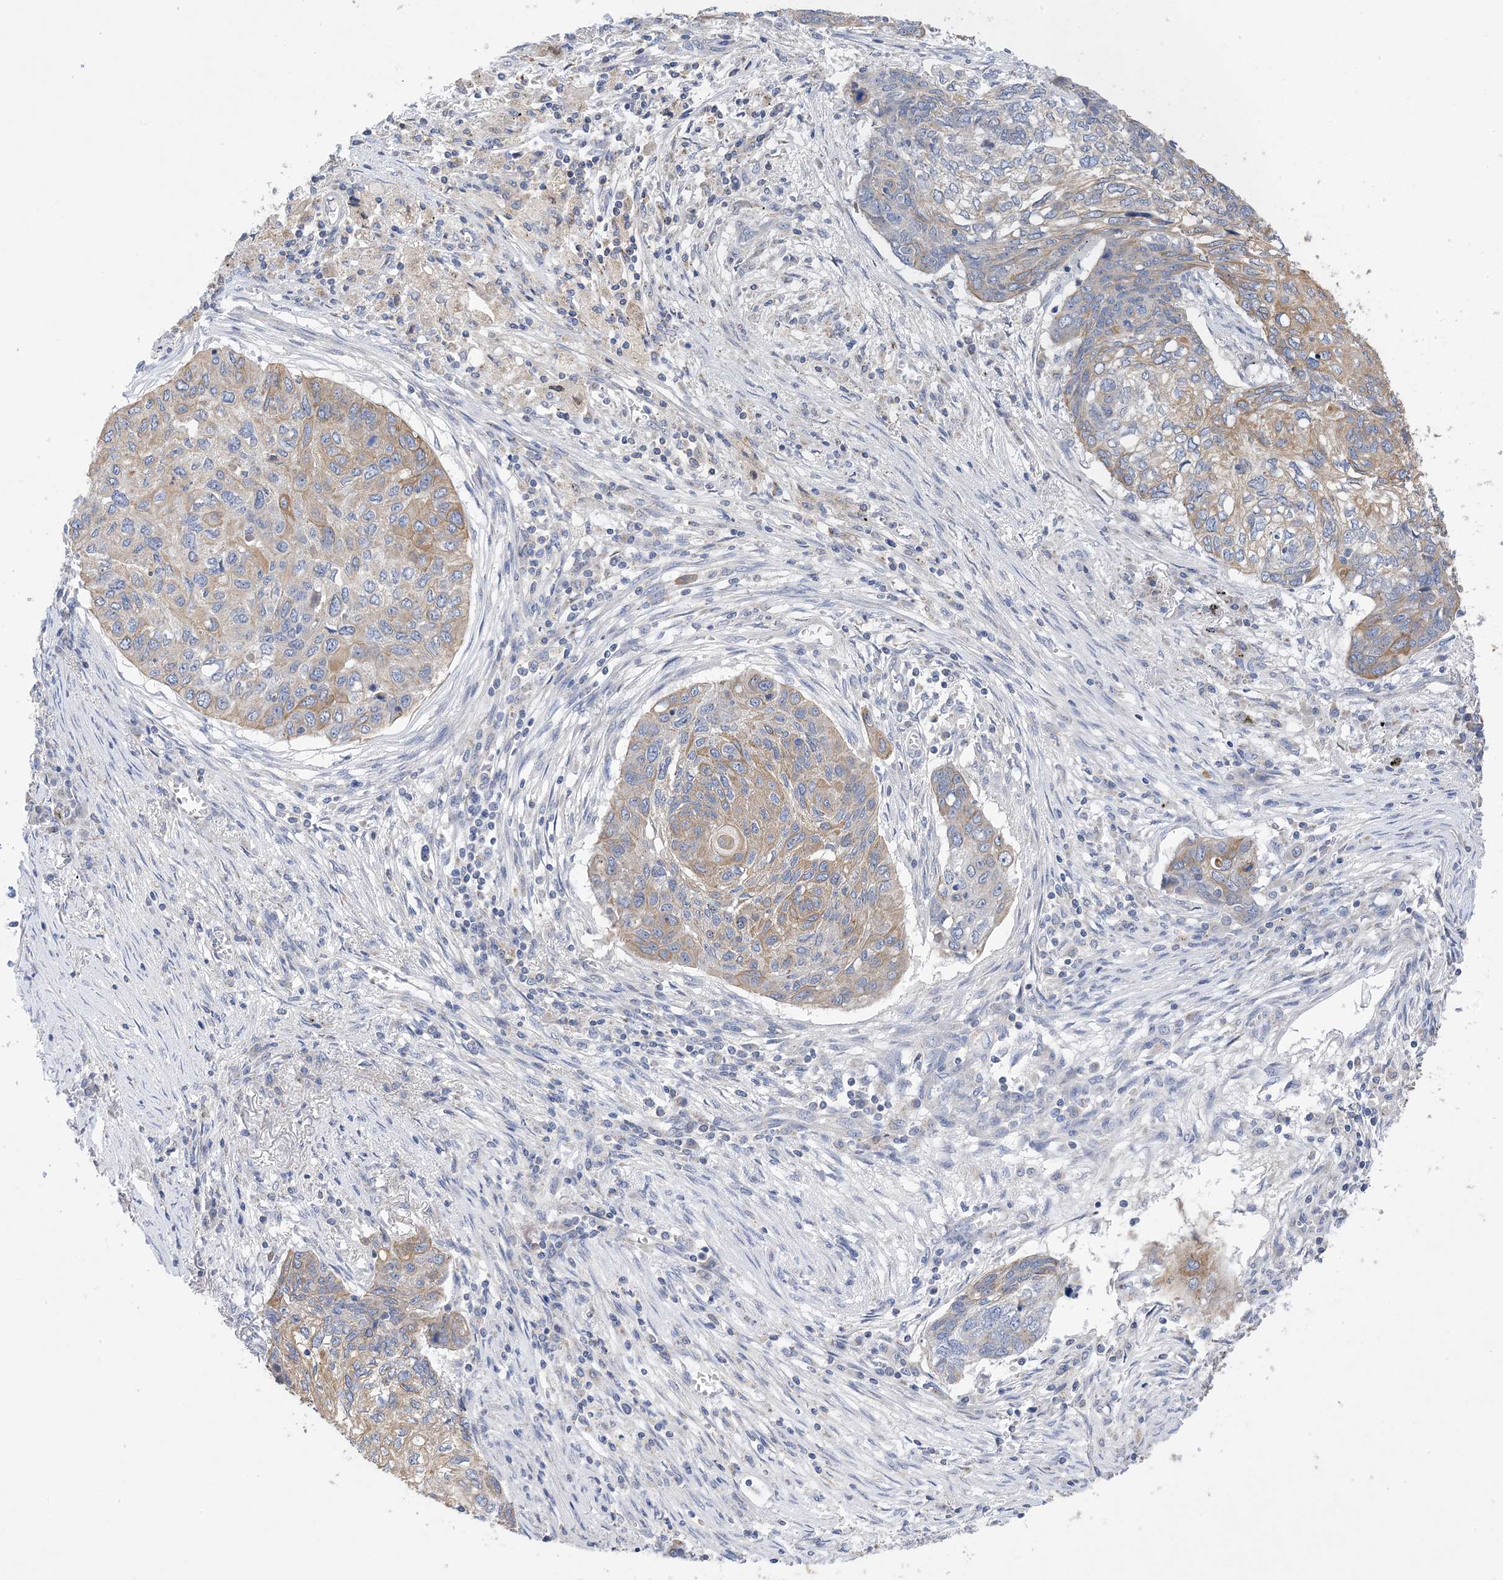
{"staining": {"intensity": "moderate", "quantity": "25%-75%", "location": "cytoplasmic/membranous"}, "tissue": "lung cancer", "cell_type": "Tumor cells", "image_type": "cancer", "snomed": [{"axis": "morphology", "description": "Squamous cell carcinoma, NOS"}, {"axis": "topography", "description": "Lung"}], "caption": "Protein expression by IHC reveals moderate cytoplasmic/membranous staining in approximately 25%-75% of tumor cells in lung squamous cell carcinoma. (DAB IHC, brown staining for protein, blue staining for nuclei).", "gene": "PLK4", "patient": {"sex": "female", "age": 63}}